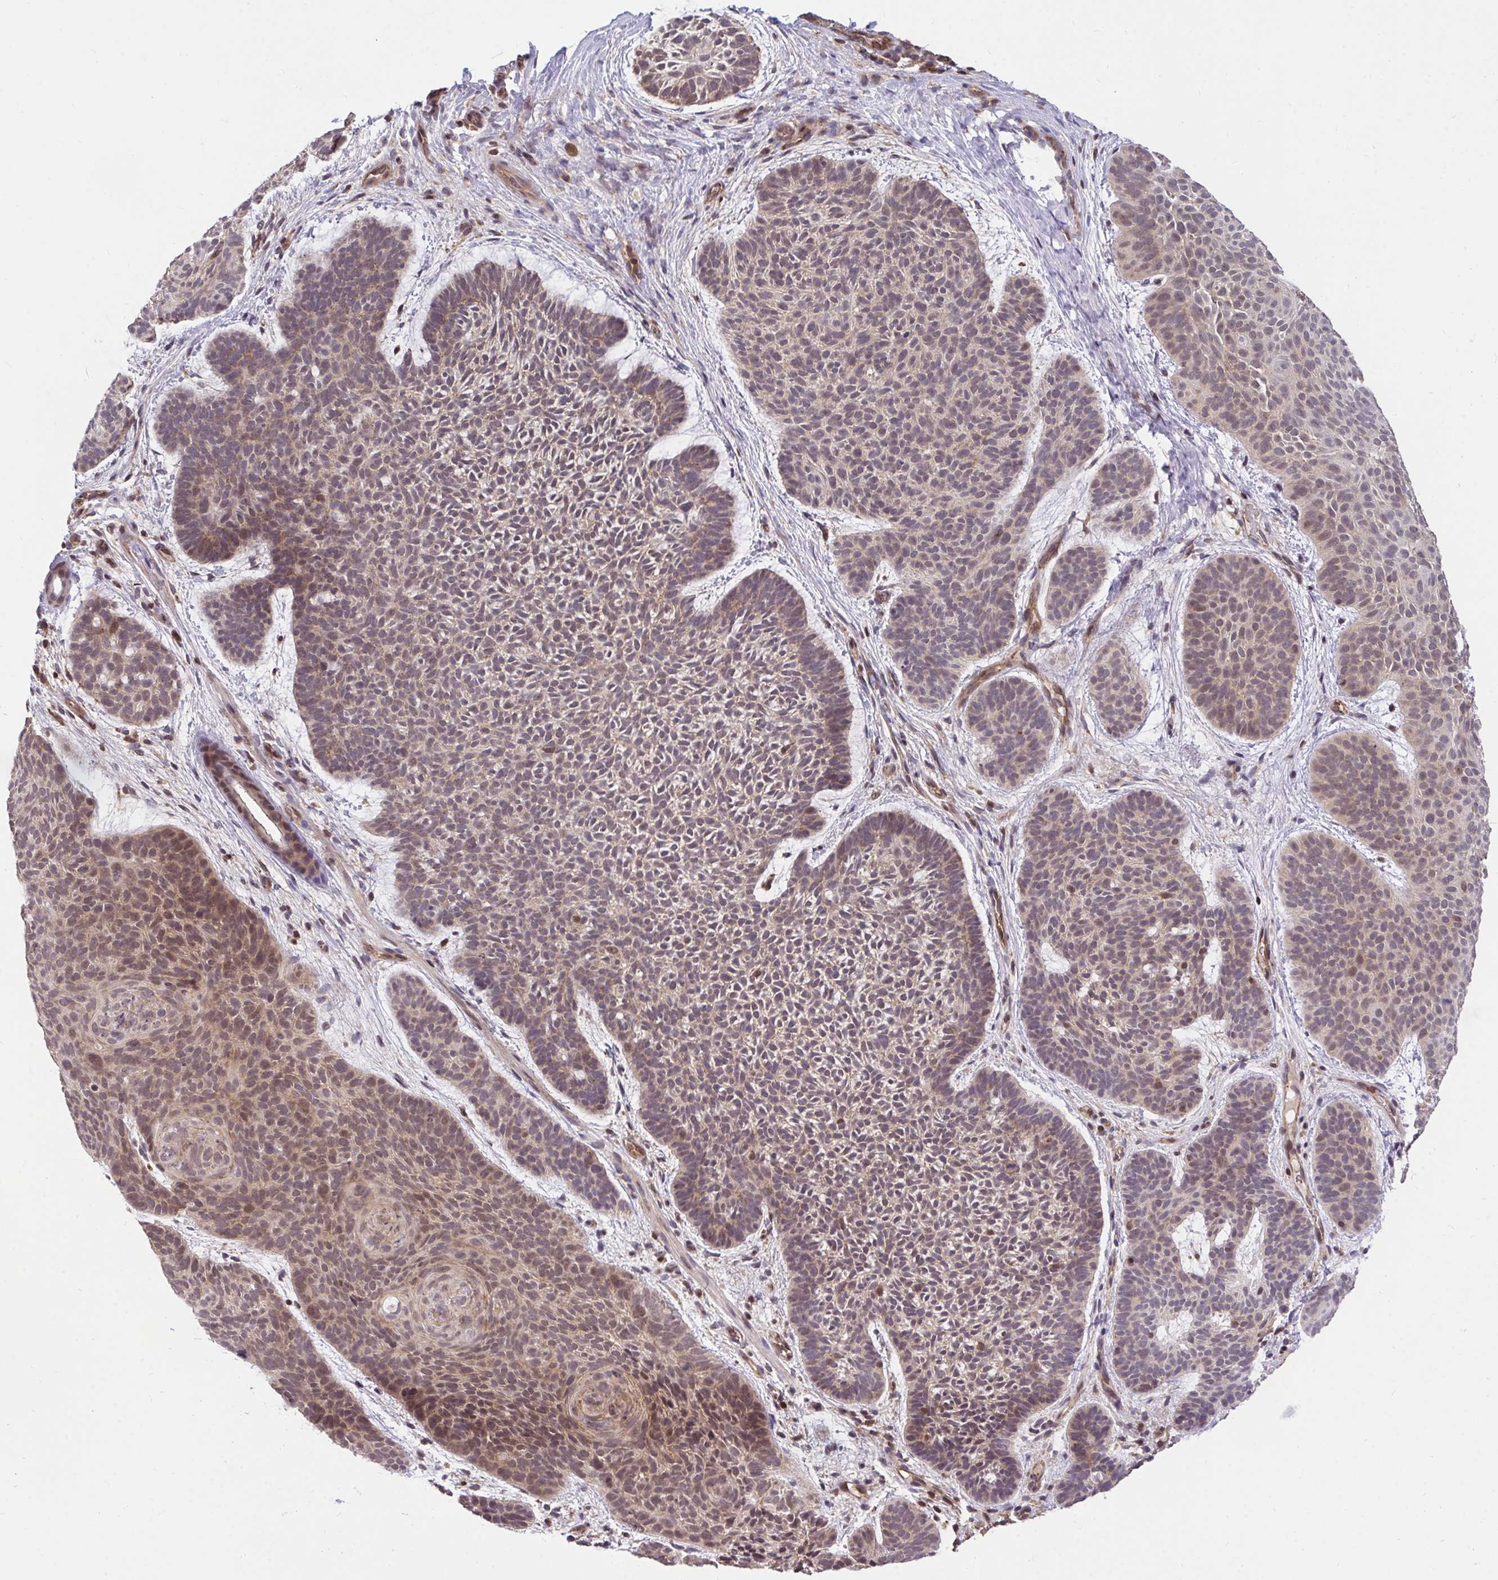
{"staining": {"intensity": "weak", "quantity": "<25%", "location": "cytoplasmic/membranous"}, "tissue": "skin cancer", "cell_type": "Tumor cells", "image_type": "cancer", "snomed": [{"axis": "morphology", "description": "Basal cell carcinoma"}, {"axis": "topography", "description": "Skin"}, {"axis": "topography", "description": "Skin of face"}], "caption": "A high-resolution image shows immunohistochemistry (IHC) staining of skin cancer, which demonstrates no significant staining in tumor cells. Nuclei are stained in blue.", "gene": "PPP1CA", "patient": {"sex": "male", "age": 73}}